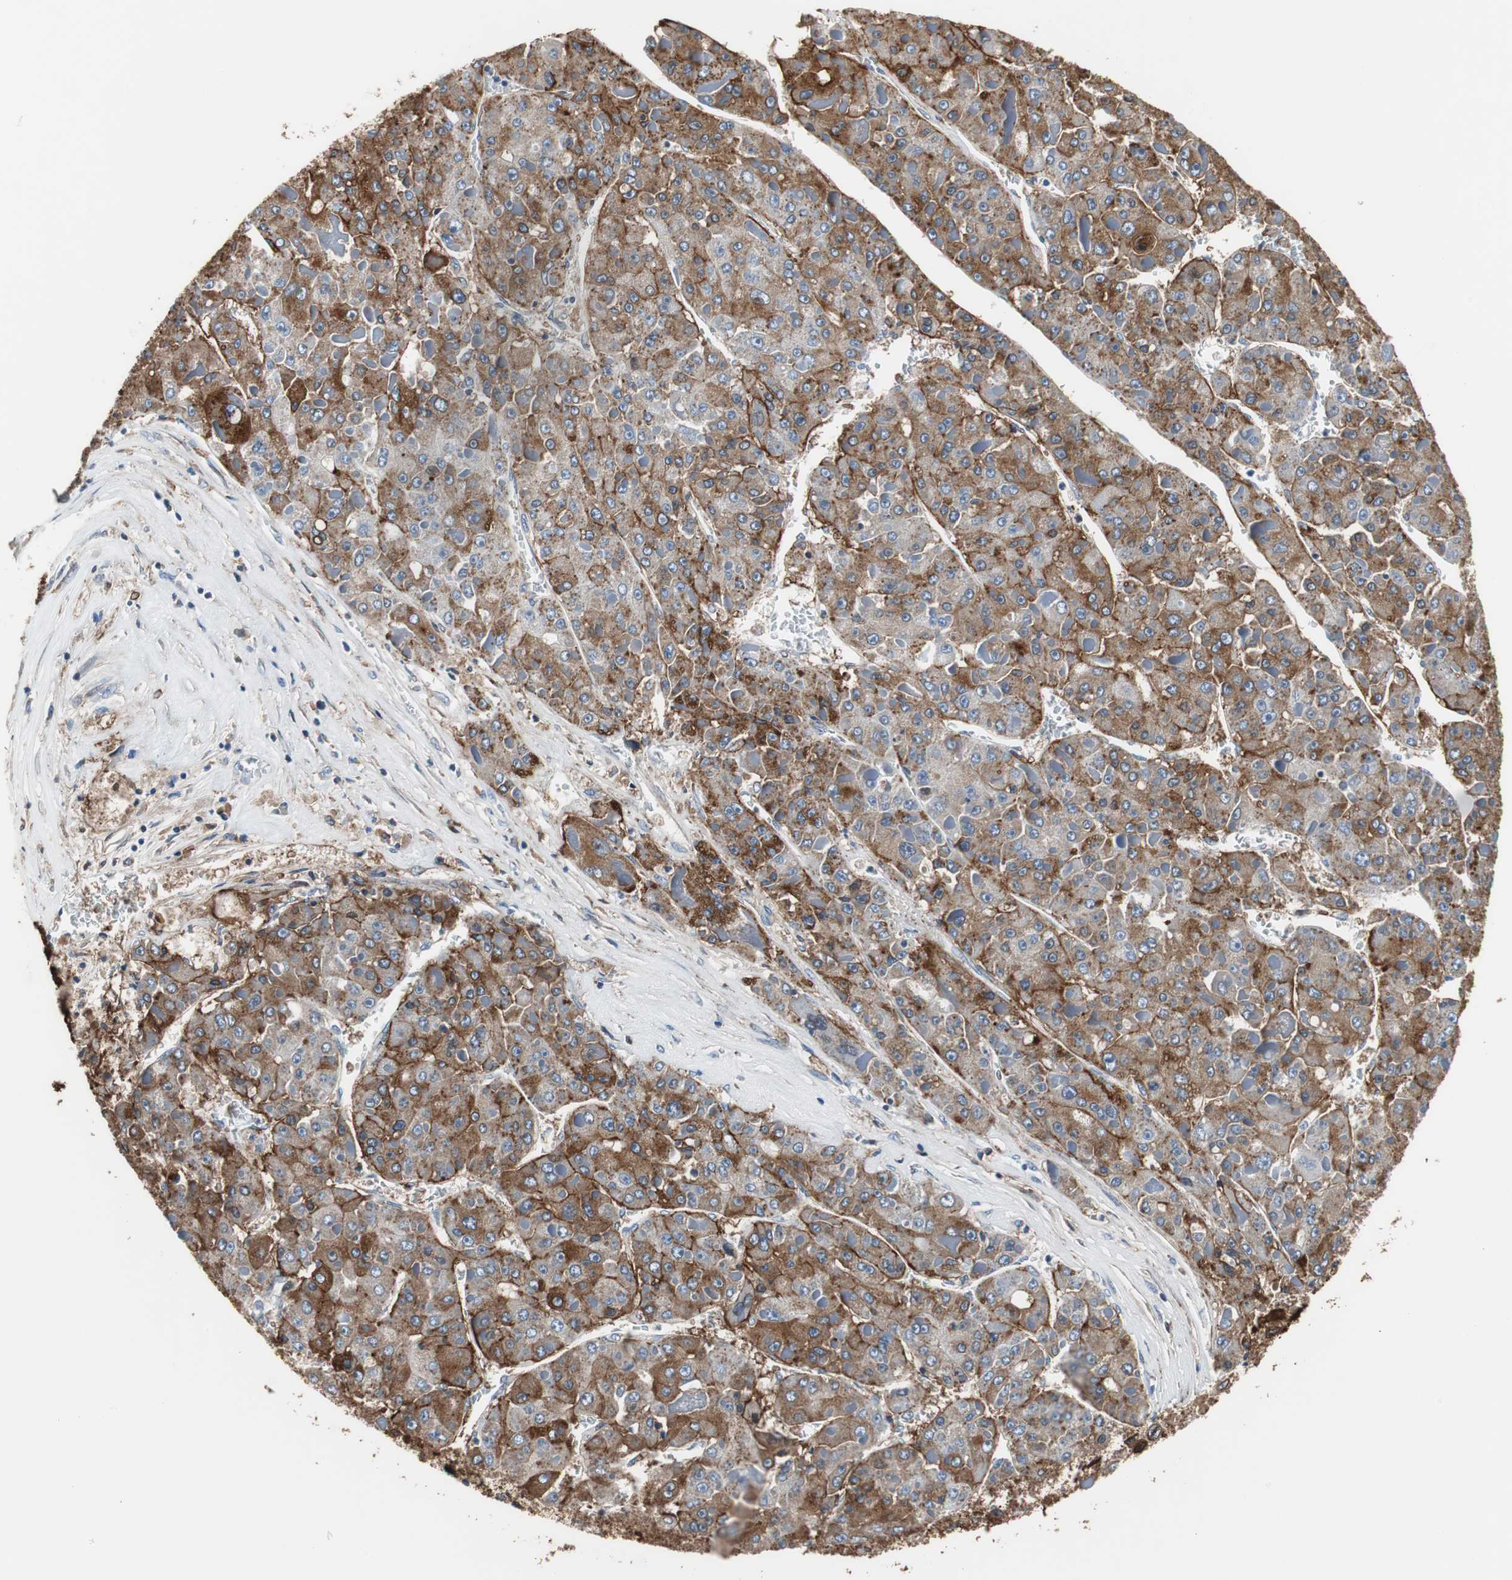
{"staining": {"intensity": "strong", "quantity": "25%-75%", "location": "cytoplasmic/membranous"}, "tissue": "liver cancer", "cell_type": "Tumor cells", "image_type": "cancer", "snomed": [{"axis": "morphology", "description": "Carcinoma, Hepatocellular, NOS"}, {"axis": "topography", "description": "Liver"}], "caption": "High-power microscopy captured an immunohistochemistry histopathology image of liver hepatocellular carcinoma, revealing strong cytoplasmic/membranous expression in about 25%-75% of tumor cells. (brown staining indicates protein expression, while blue staining denotes nuclei).", "gene": "ANXA4", "patient": {"sex": "female", "age": 73}}